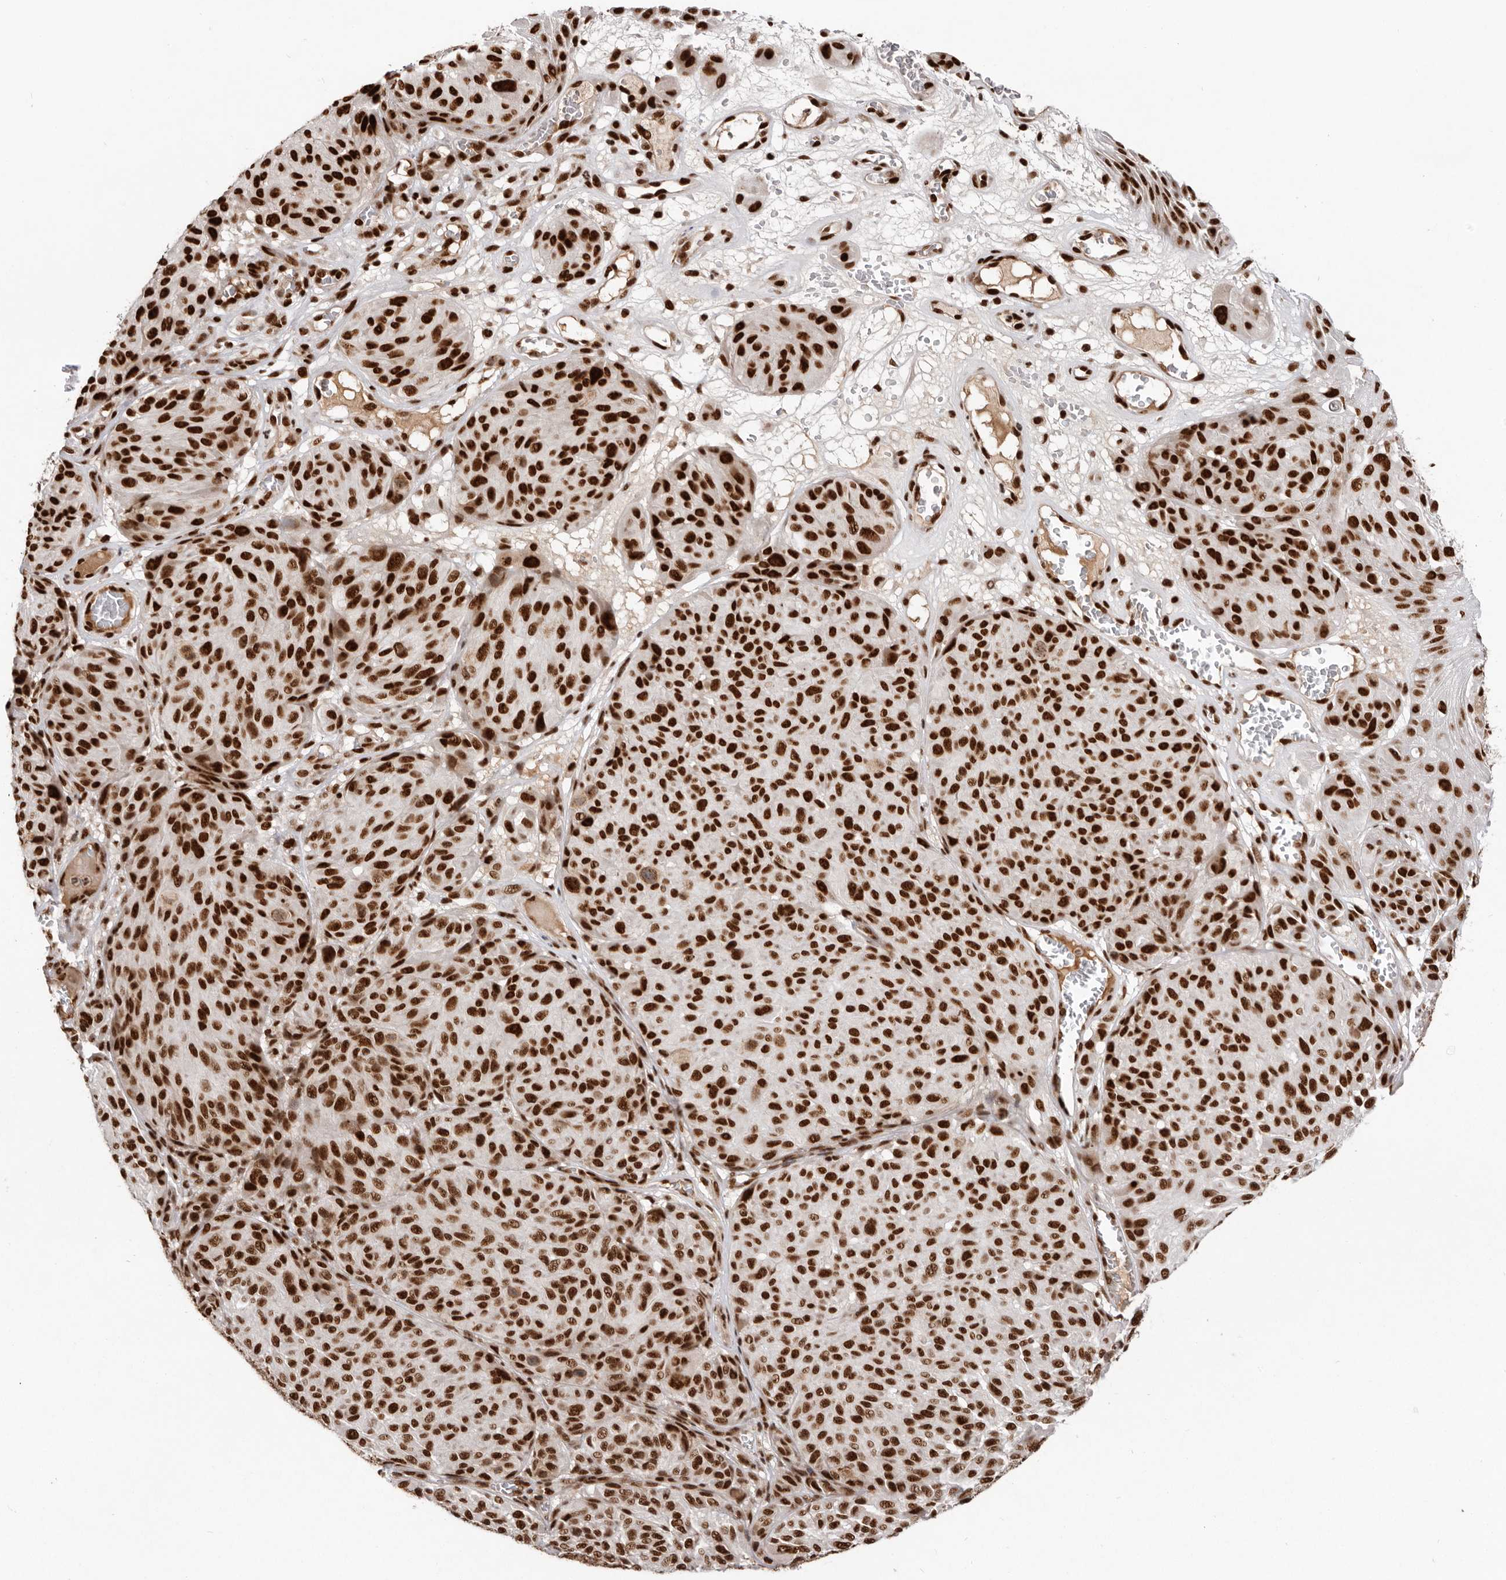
{"staining": {"intensity": "strong", "quantity": ">75%", "location": "nuclear"}, "tissue": "melanoma", "cell_type": "Tumor cells", "image_type": "cancer", "snomed": [{"axis": "morphology", "description": "Malignant melanoma, NOS"}, {"axis": "topography", "description": "Skin"}], "caption": "DAB (3,3'-diaminobenzidine) immunohistochemical staining of human melanoma shows strong nuclear protein positivity in approximately >75% of tumor cells.", "gene": "CHTOP", "patient": {"sex": "male", "age": 83}}